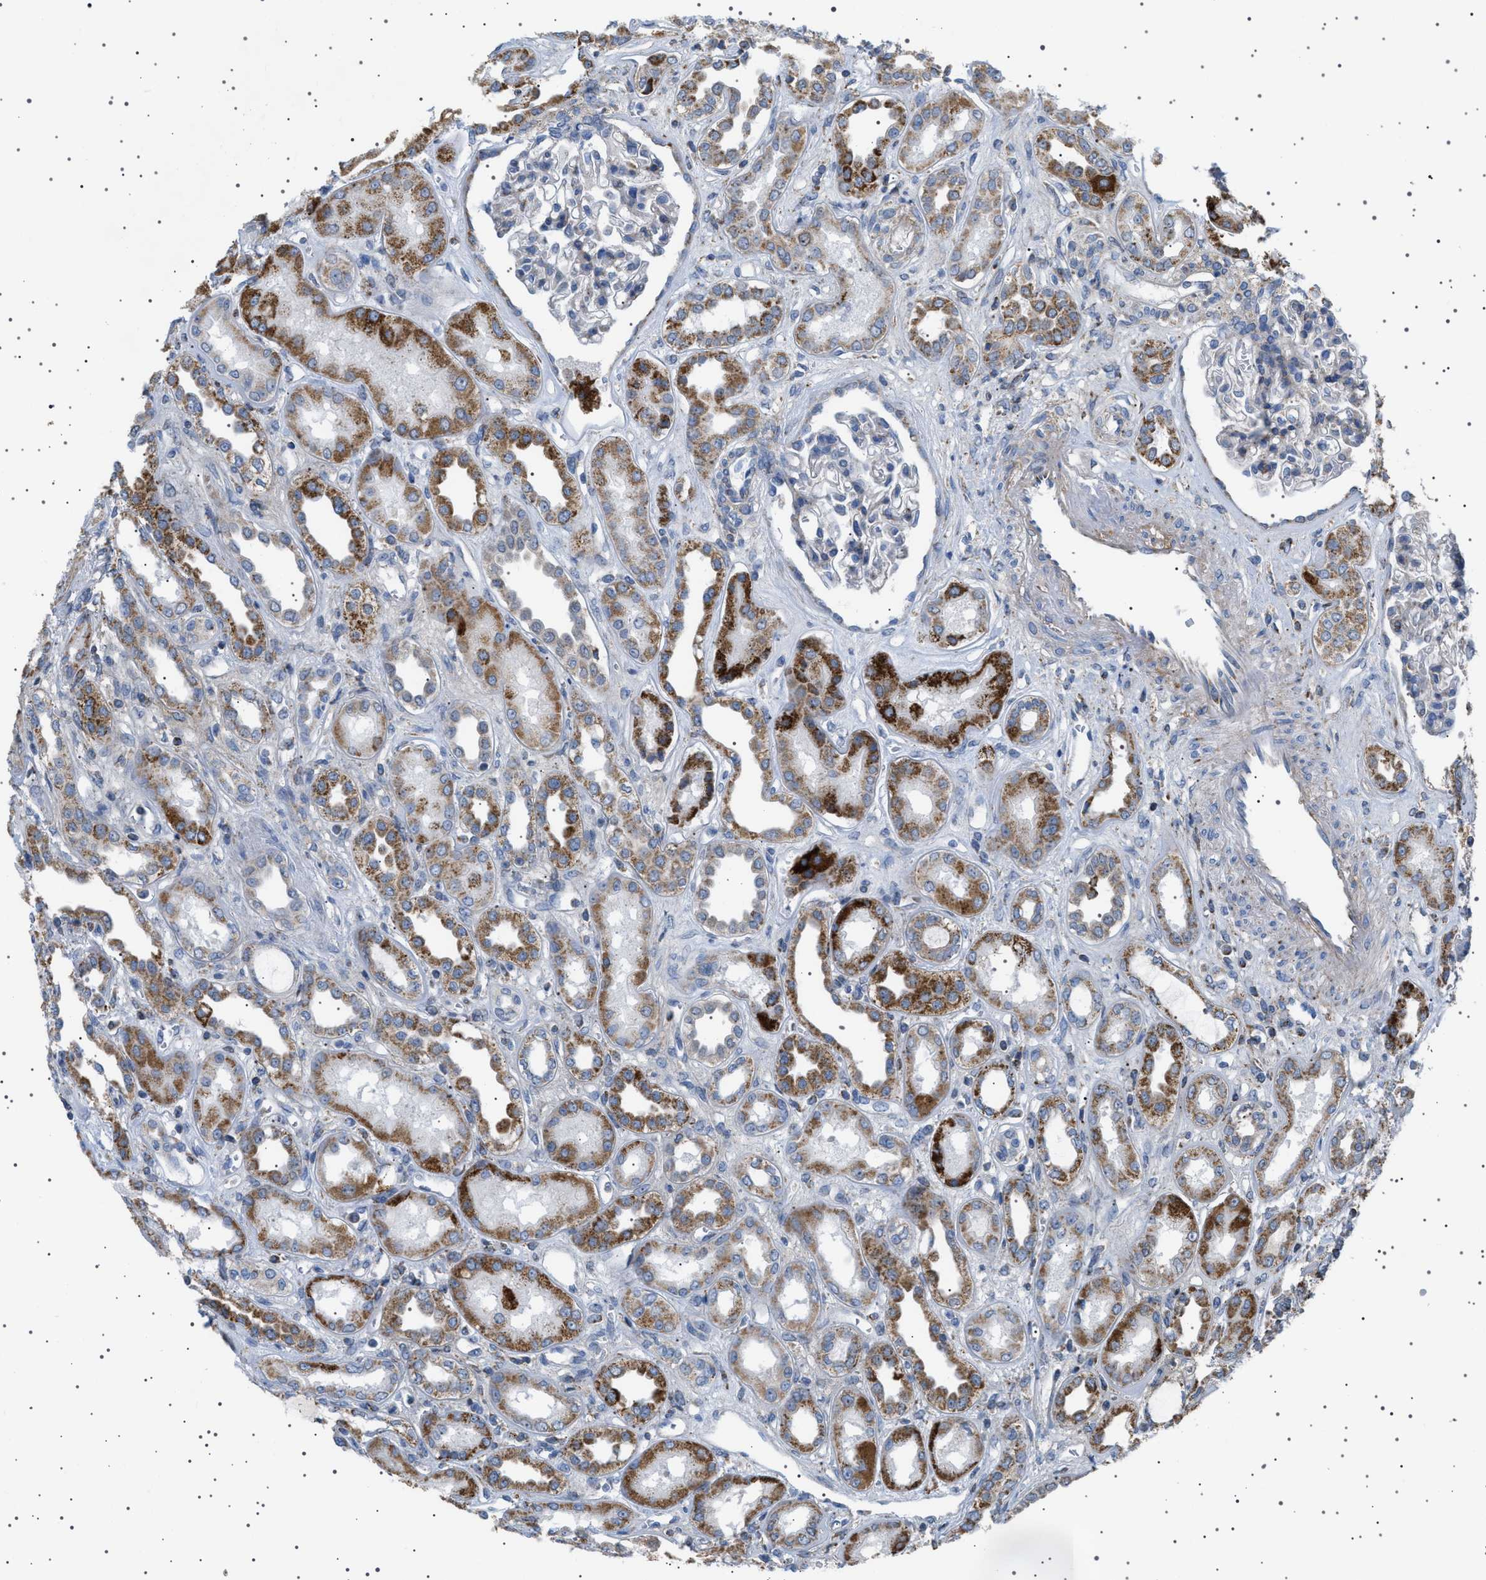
{"staining": {"intensity": "negative", "quantity": "none", "location": "none"}, "tissue": "kidney", "cell_type": "Cells in glomeruli", "image_type": "normal", "snomed": [{"axis": "morphology", "description": "Normal tissue, NOS"}, {"axis": "topography", "description": "Kidney"}], "caption": "Immunohistochemistry of benign human kidney reveals no expression in cells in glomeruli.", "gene": "UBXN8", "patient": {"sex": "male", "age": 59}}